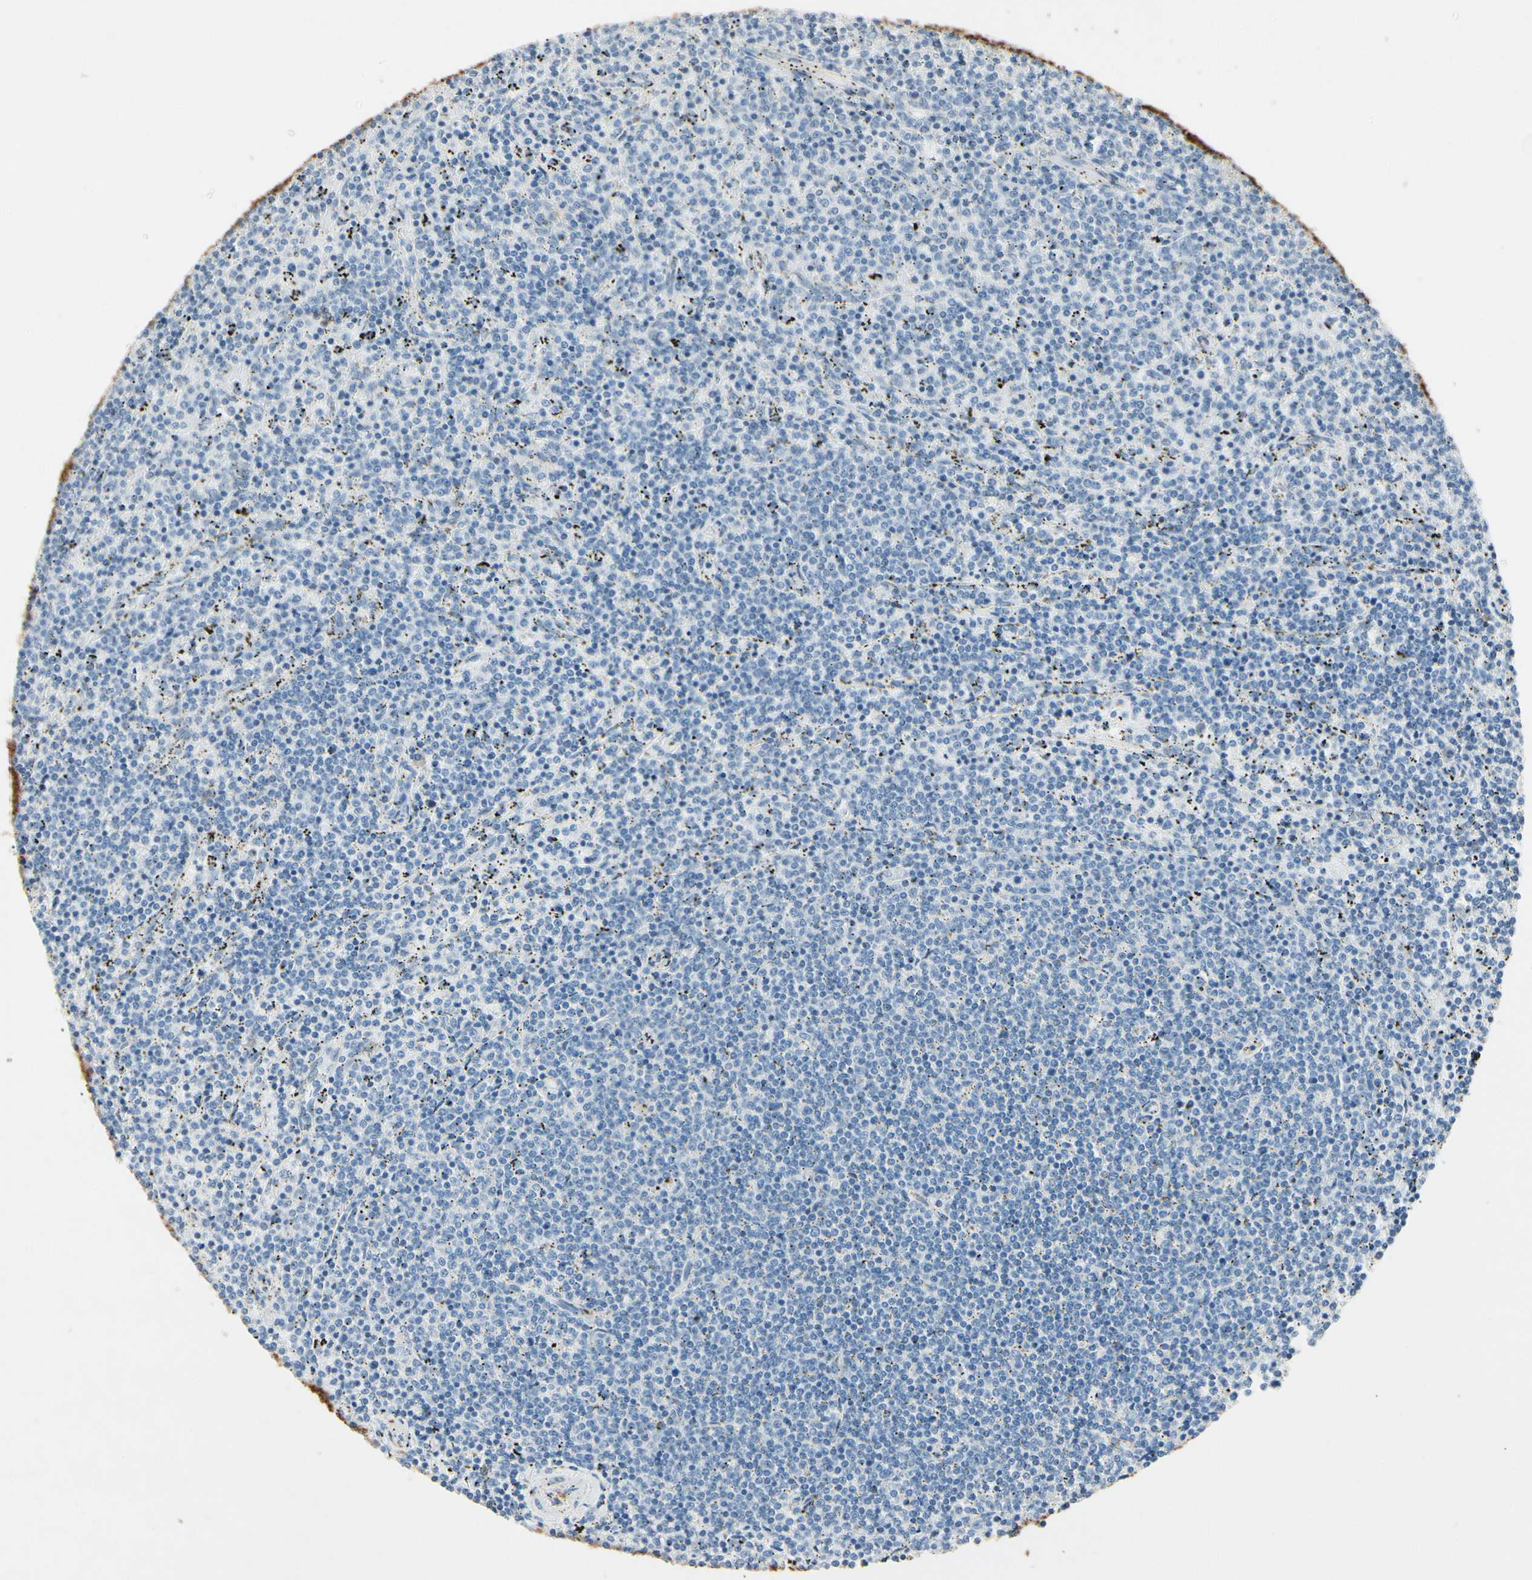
{"staining": {"intensity": "negative", "quantity": "none", "location": "none"}, "tissue": "lymphoma", "cell_type": "Tumor cells", "image_type": "cancer", "snomed": [{"axis": "morphology", "description": "Malignant lymphoma, non-Hodgkin's type, Low grade"}, {"axis": "topography", "description": "Spleen"}], "caption": "An image of human lymphoma is negative for staining in tumor cells. (Brightfield microscopy of DAB IHC at high magnification).", "gene": "AMPH", "patient": {"sex": "female", "age": 50}}